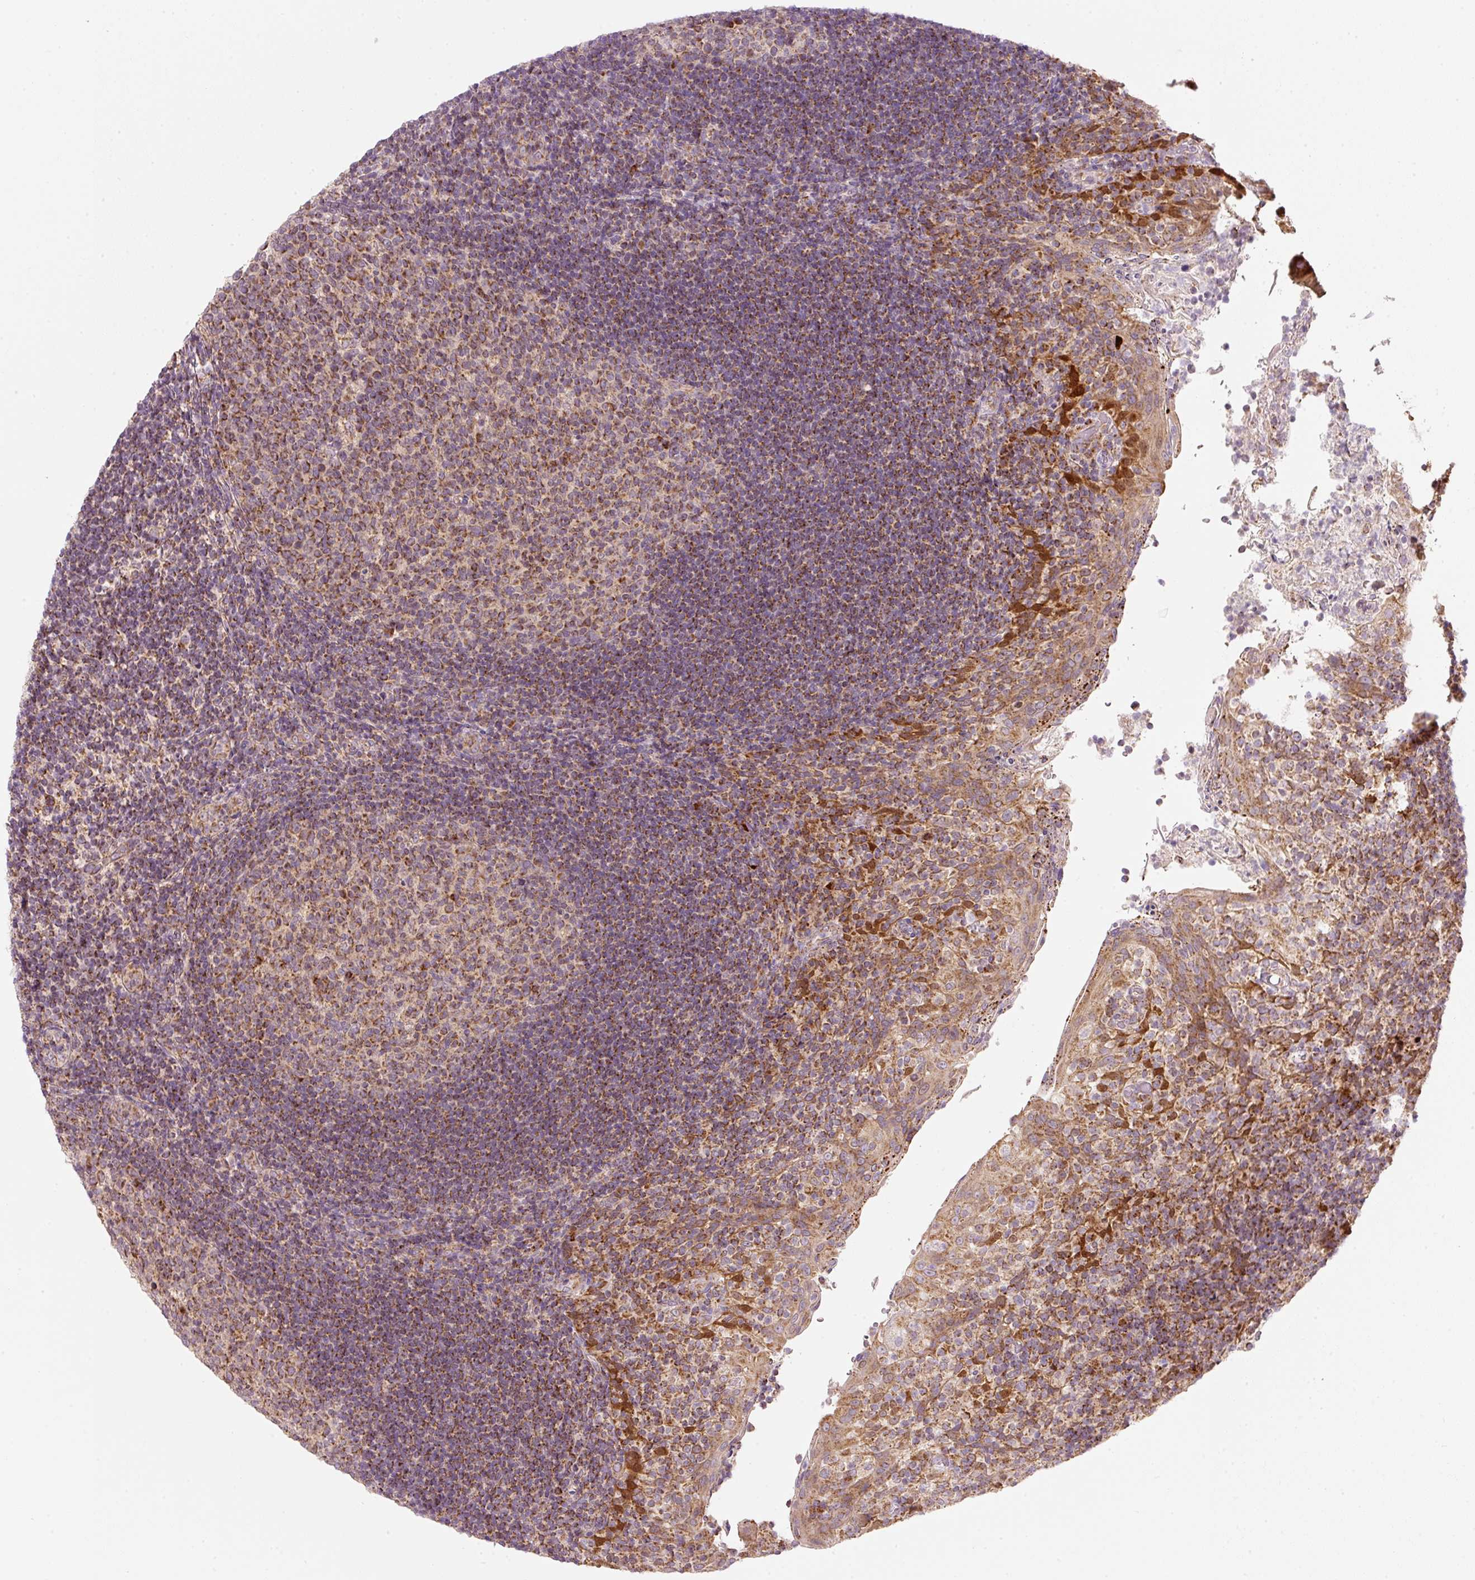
{"staining": {"intensity": "moderate", "quantity": ">75%", "location": "cytoplasmic/membranous"}, "tissue": "tonsil", "cell_type": "Germinal center cells", "image_type": "normal", "snomed": [{"axis": "morphology", "description": "Normal tissue, NOS"}, {"axis": "topography", "description": "Tonsil"}], "caption": "Approximately >75% of germinal center cells in benign tonsil show moderate cytoplasmic/membranous protein positivity as visualized by brown immunohistochemical staining.", "gene": "FAM78B", "patient": {"sex": "female", "age": 10}}